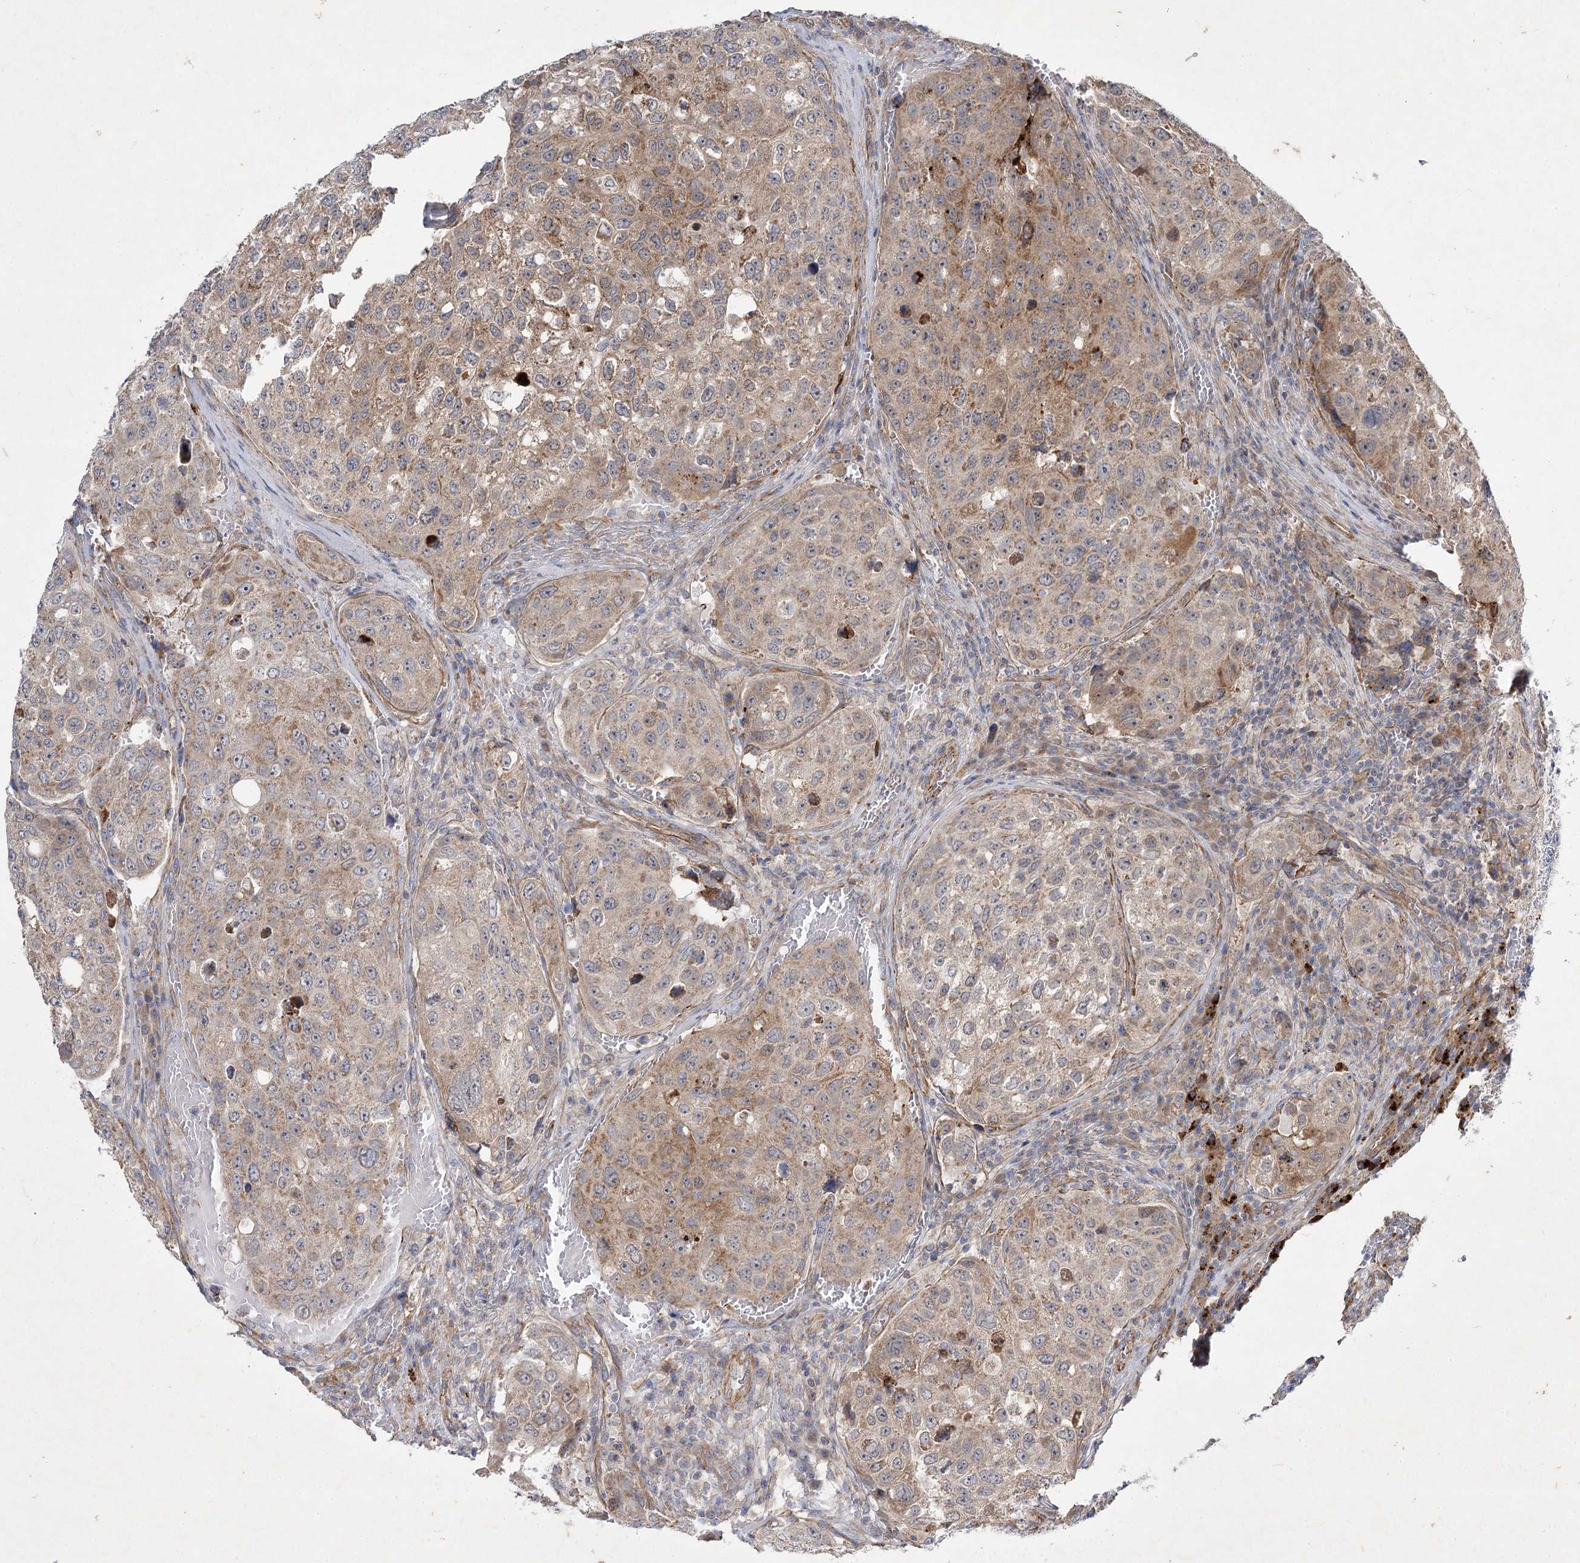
{"staining": {"intensity": "weak", "quantity": "25%-75%", "location": "cytoplasmic/membranous"}, "tissue": "urothelial cancer", "cell_type": "Tumor cells", "image_type": "cancer", "snomed": [{"axis": "morphology", "description": "Urothelial carcinoma, High grade"}, {"axis": "topography", "description": "Lymph node"}, {"axis": "topography", "description": "Urinary bladder"}], "caption": "Immunohistochemical staining of urothelial carcinoma (high-grade) demonstrates low levels of weak cytoplasmic/membranous protein expression in about 25%-75% of tumor cells.", "gene": "KIAA0825", "patient": {"sex": "male", "age": 51}}